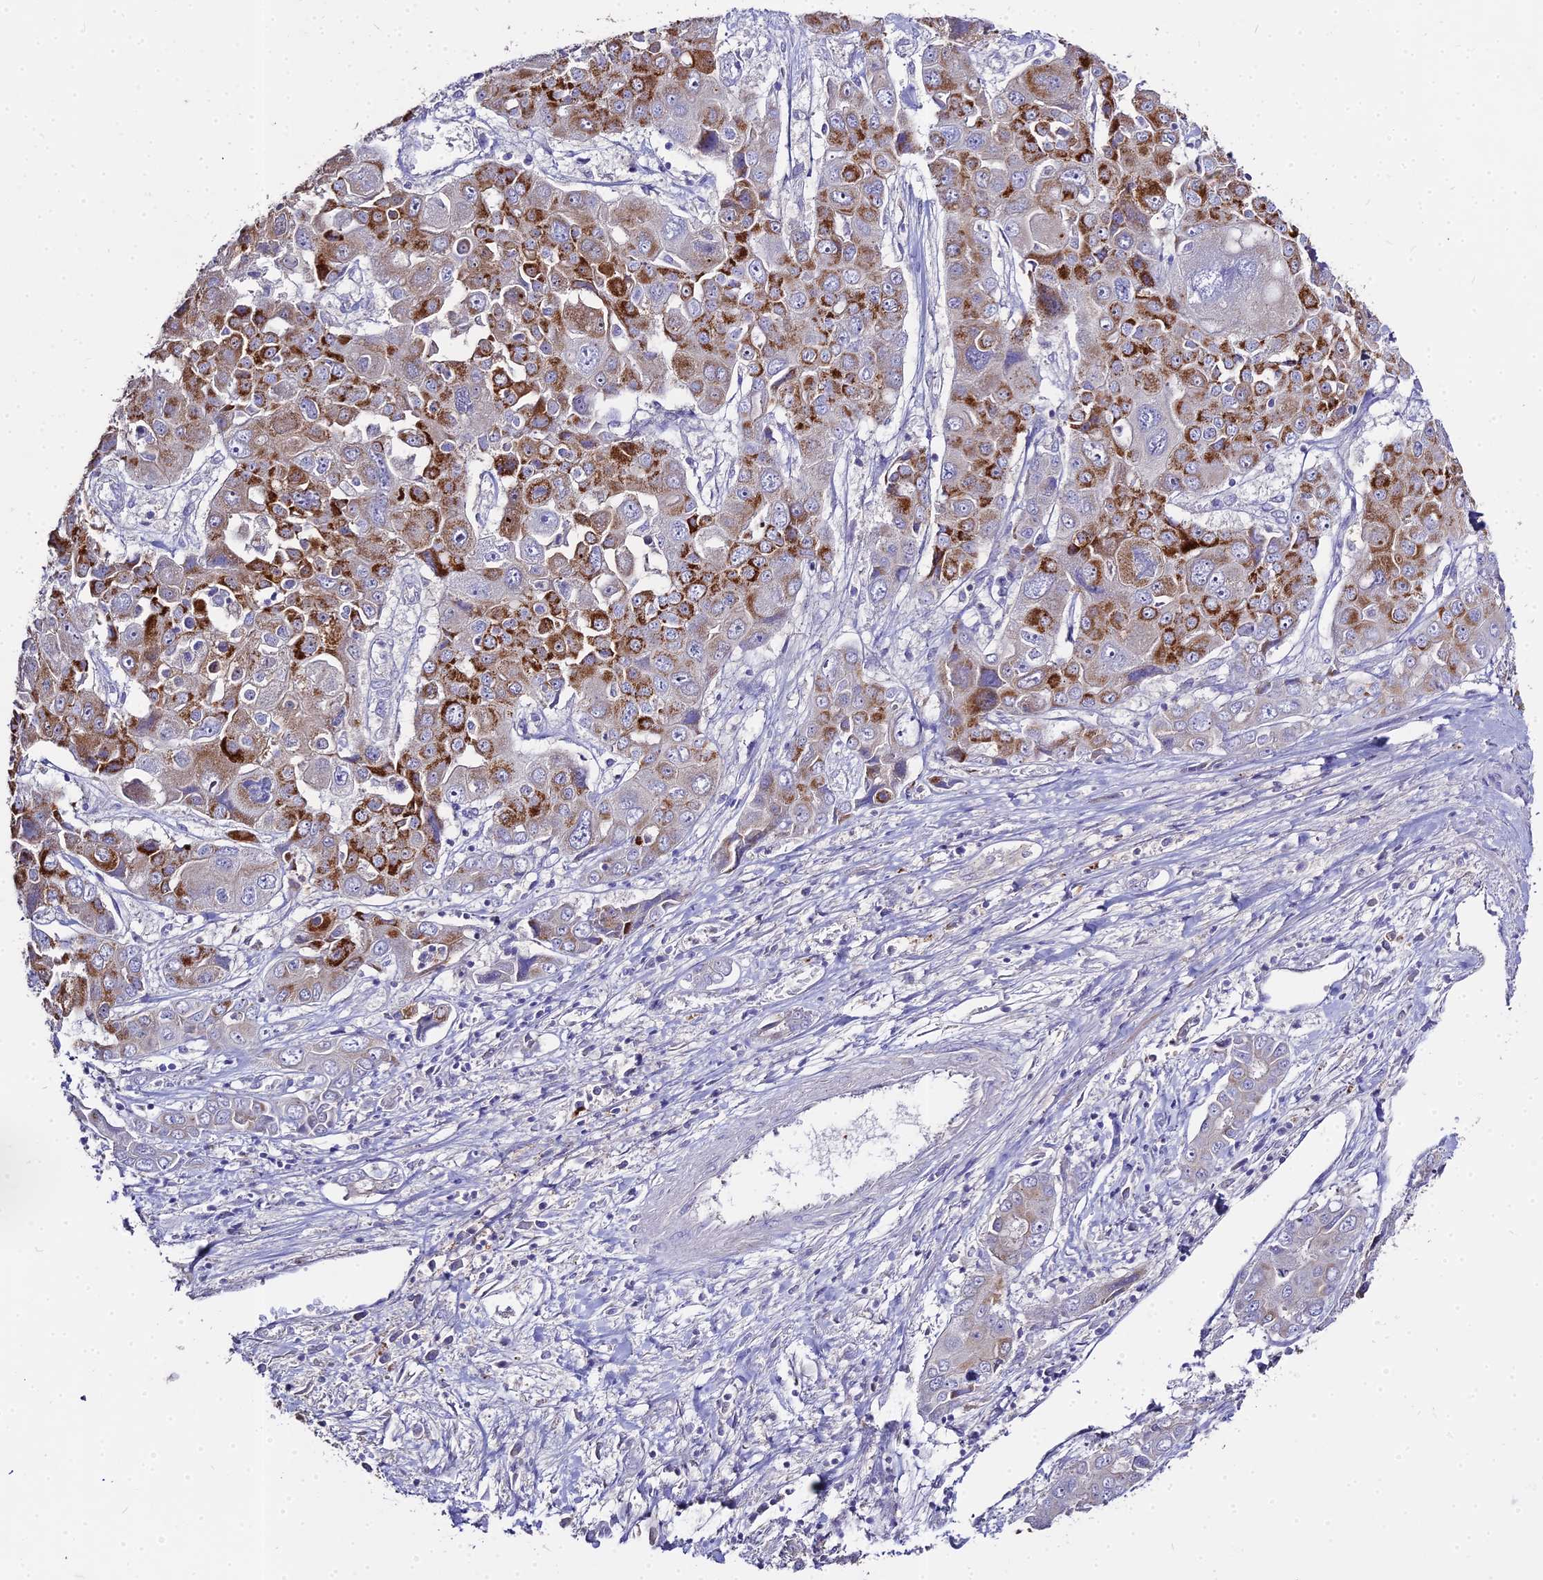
{"staining": {"intensity": "strong", "quantity": ">75%", "location": "cytoplasmic/membranous"}, "tissue": "liver cancer", "cell_type": "Tumor cells", "image_type": "cancer", "snomed": [{"axis": "morphology", "description": "Cholangiocarcinoma"}, {"axis": "topography", "description": "Liver"}], "caption": "A photomicrograph of liver cancer stained for a protein displays strong cytoplasmic/membranous brown staining in tumor cells.", "gene": "GLYAT", "patient": {"sex": "male", "age": 67}}